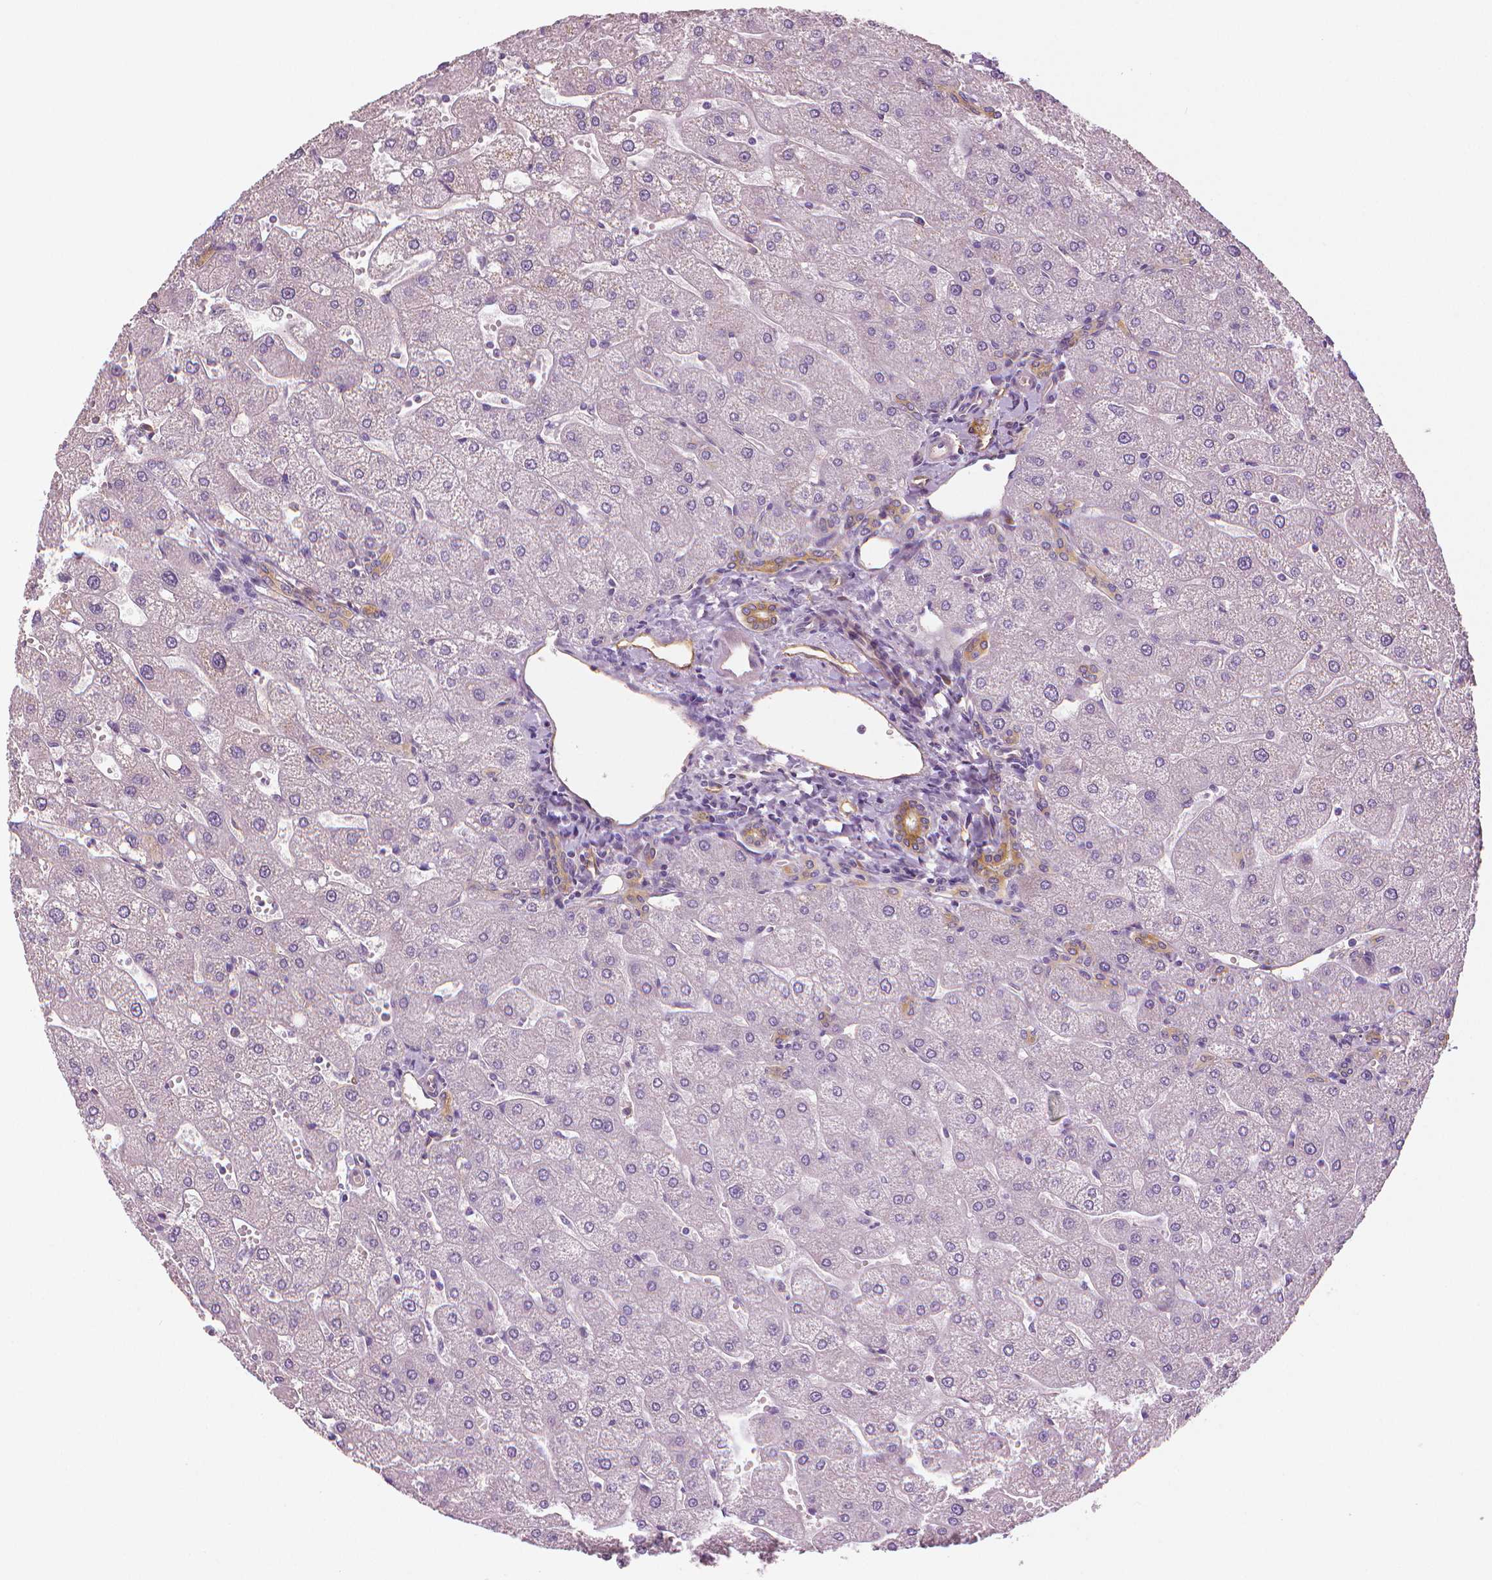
{"staining": {"intensity": "moderate", "quantity": ">75%", "location": "cytoplasmic/membranous"}, "tissue": "liver", "cell_type": "Cholangiocytes", "image_type": "normal", "snomed": [{"axis": "morphology", "description": "Normal tissue, NOS"}, {"axis": "topography", "description": "Liver"}], "caption": "Unremarkable liver demonstrates moderate cytoplasmic/membranous positivity in approximately >75% of cholangiocytes, visualized by immunohistochemistry.", "gene": "MKI67", "patient": {"sex": "male", "age": 67}}